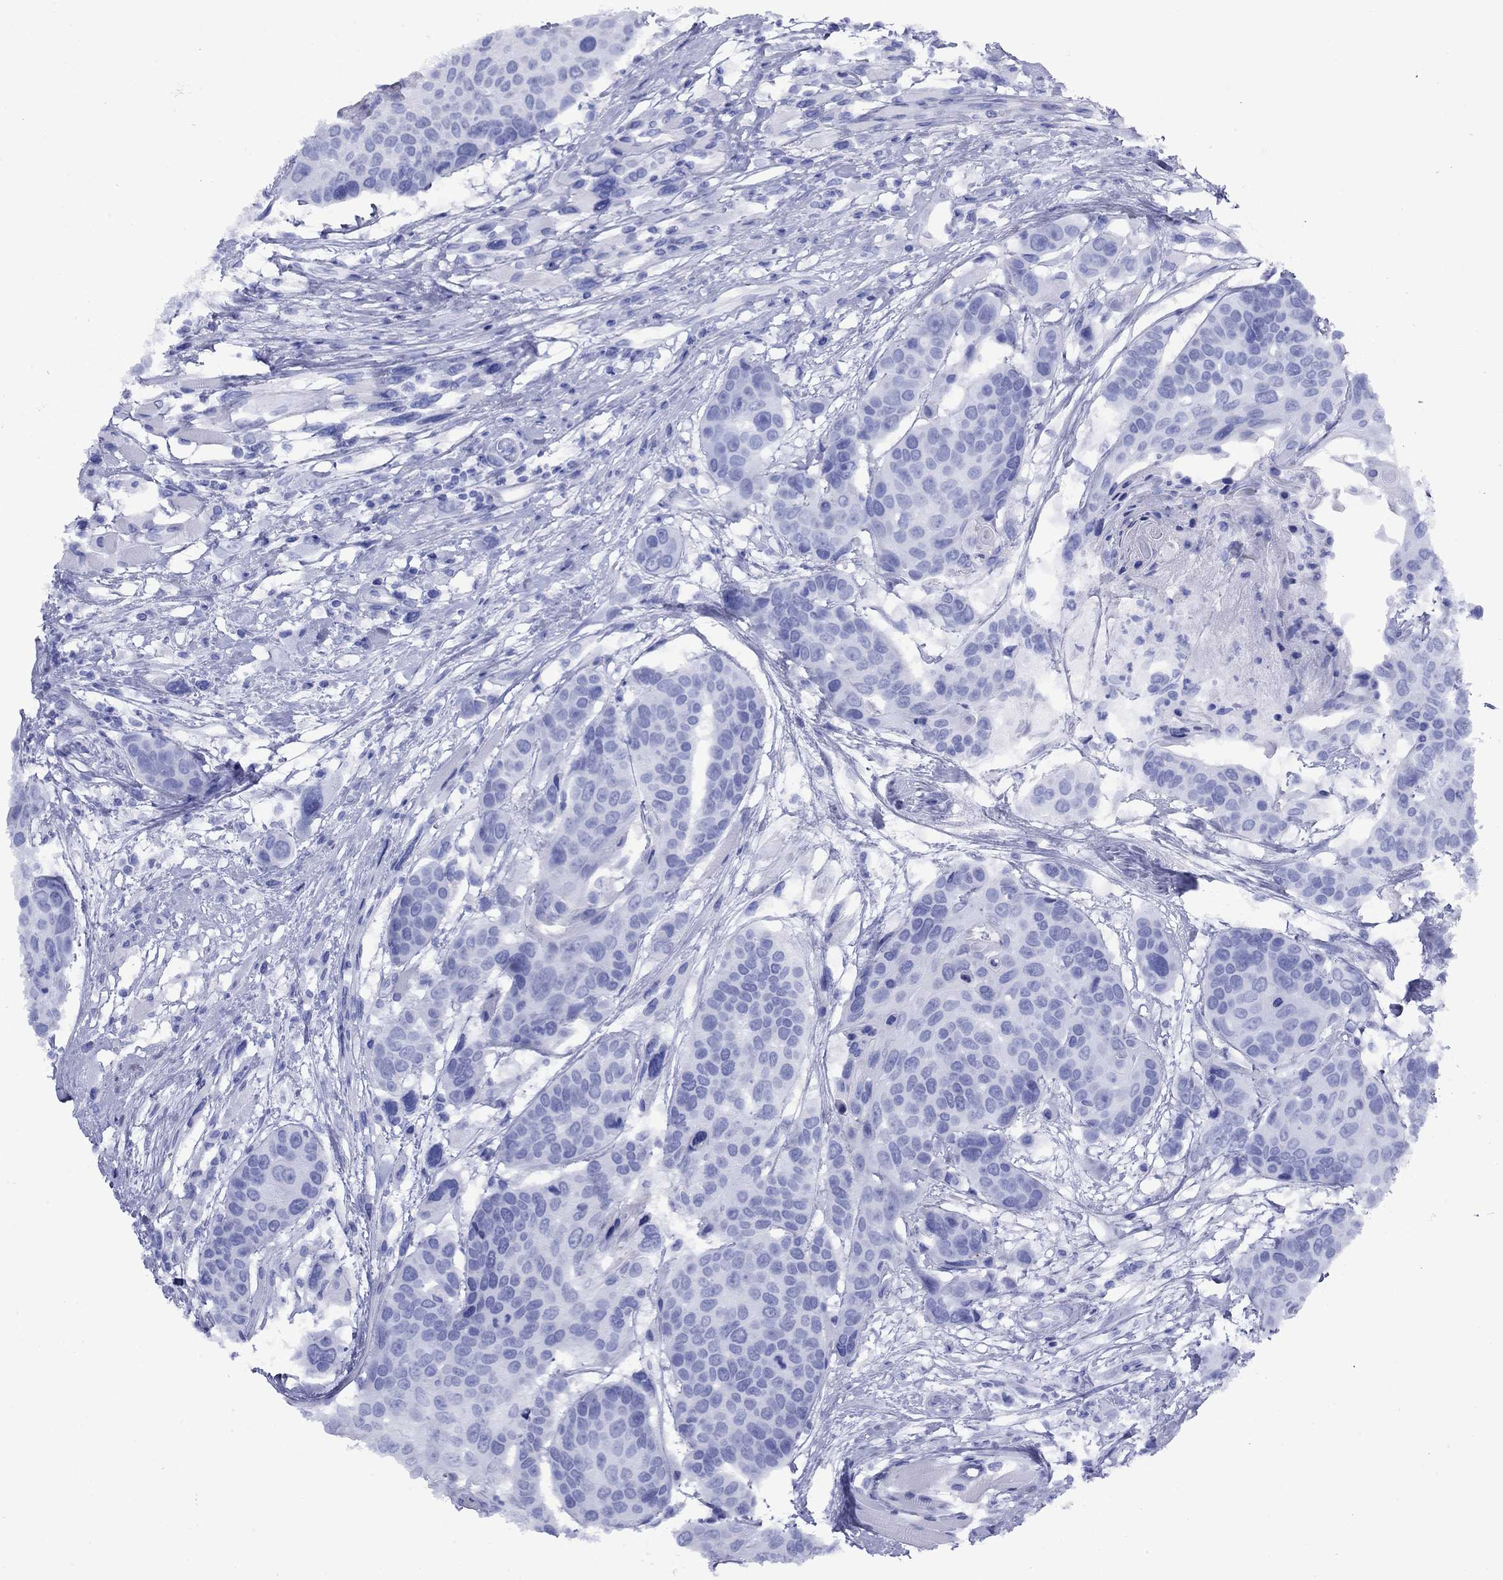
{"staining": {"intensity": "negative", "quantity": "none", "location": "none"}, "tissue": "head and neck cancer", "cell_type": "Tumor cells", "image_type": "cancer", "snomed": [{"axis": "morphology", "description": "Squamous cell carcinoma, NOS"}, {"axis": "topography", "description": "Oral tissue"}, {"axis": "topography", "description": "Head-Neck"}], "caption": "High power microscopy photomicrograph of an IHC photomicrograph of head and neck cancer, revealing no significant expression in tumor cells. The staining was performed using DAB (3,3'-diaminobenzidine) to visualize the protein expression in brown, while the nuclei were stained in blue with hematoxylin (Magnification: 20x).", "gene": "GIP", "patient": {"sex": "male", "age": 56}}